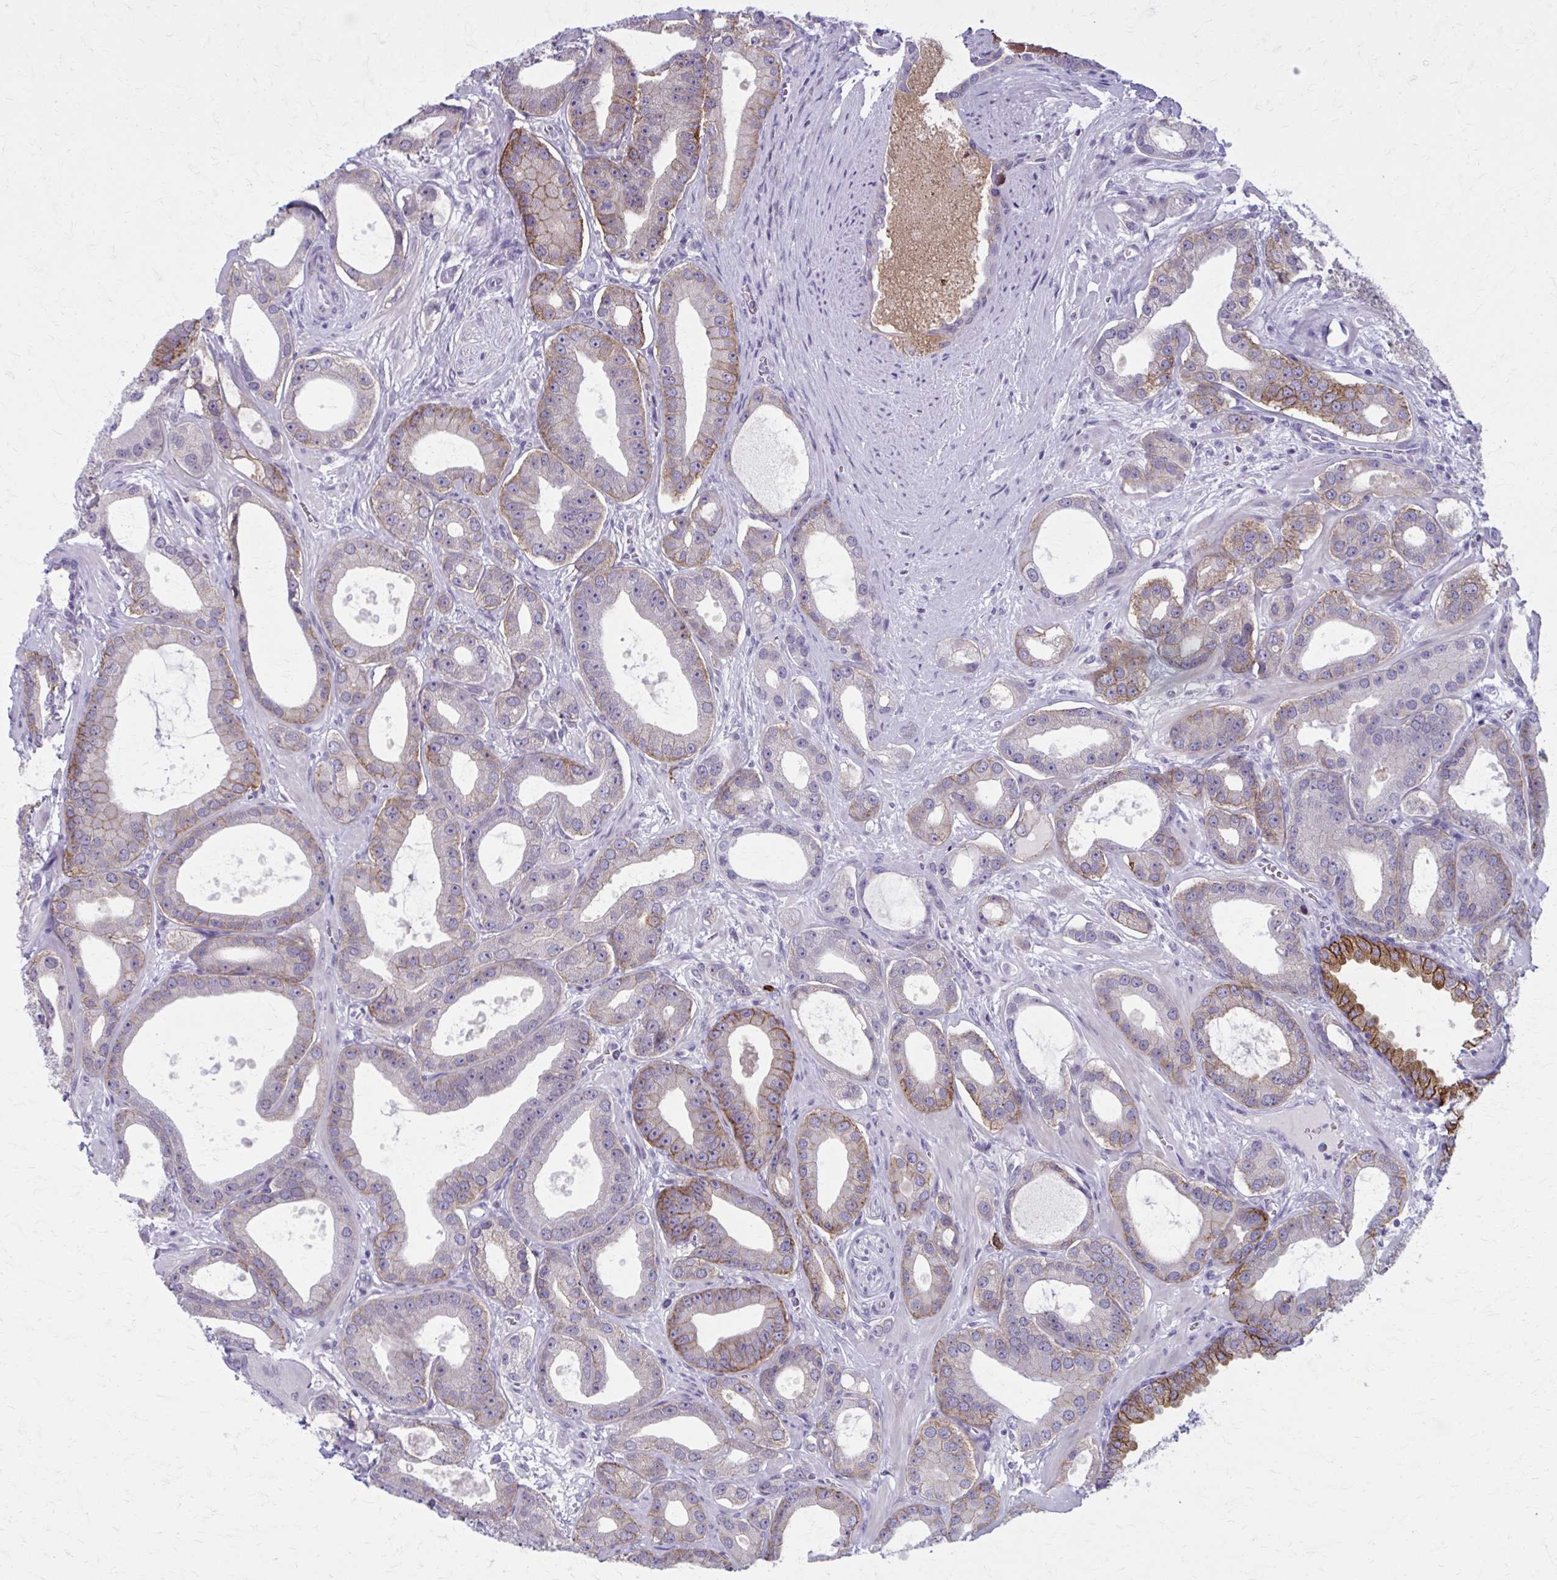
{"staining": {"intensity": "moderate", "quantity": "<25%", "location": "cytoplasmic/membranous"}, "tissue": "prostate cancer", "cell_type": "Tumor cells", "image_type": "cancer", "snomed": [{"axis": "morphology", "description": "Adenocarcinoma, High grade"}, {"axis": "topography", "description": "Prostate"}], "caption": "This photomicrograph displays IHC staining of human prostate cancer (adenocarcinoma (high-grade)), with low moderate cytoplasmic/membranous expression in approximately <25% of tumor cells.", "gene": "CD38", "patient": {"sex": "male", "age": 65}}